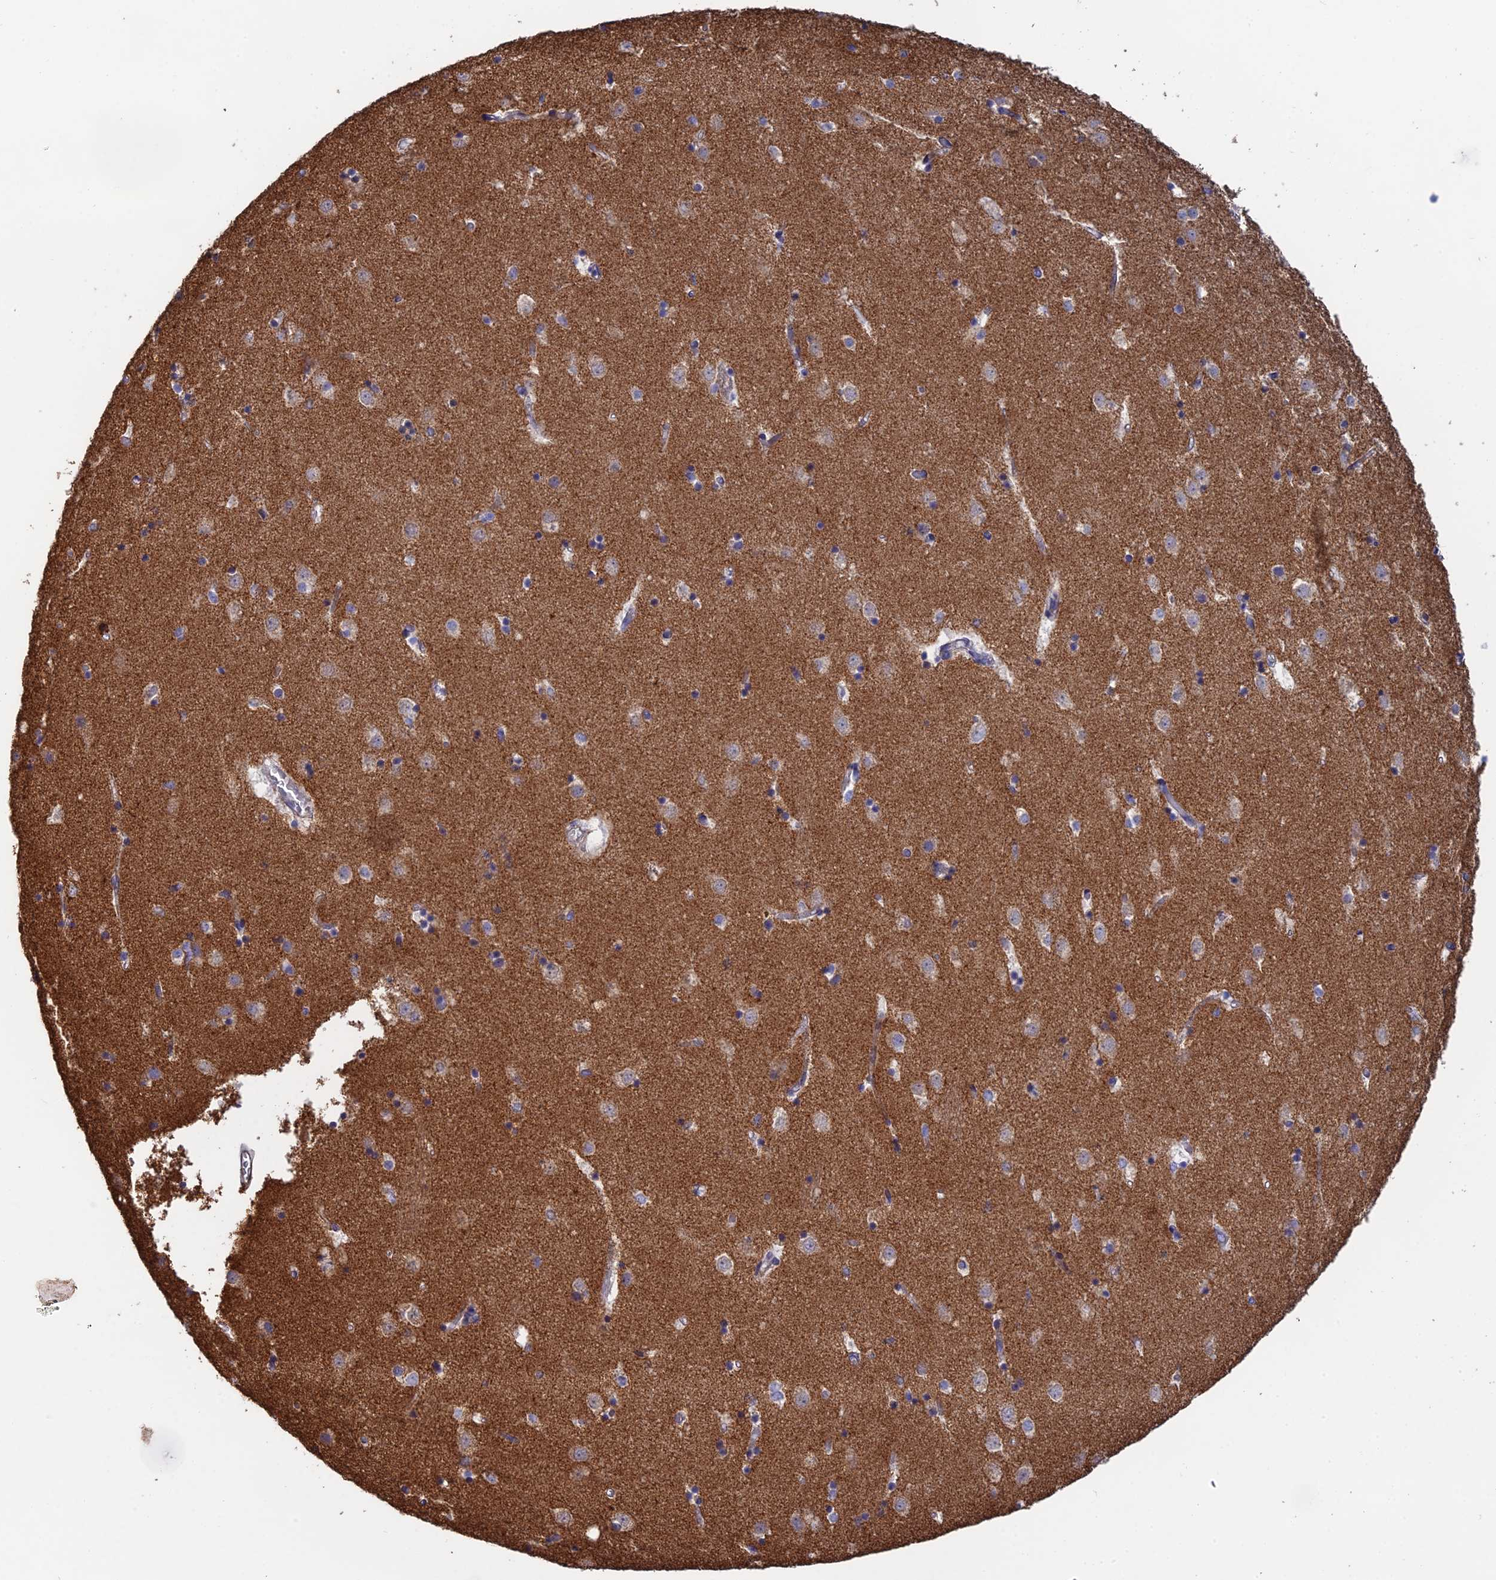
{"staining": {"intensity": "weak", "quantity": "25%-75%", "location": "cytoplasmic/membranous"}, "tissue": "caudate", "cell_type": "Glial cells", "image_type": "normal", "snomed": [{"axis": "morphology", "description": "Normal tissue, NOS"}, {"axis": "topography", "description": "Lateral ventricle wall"}], "caption": "Unremarkable caudate shows weak cytoplasmic/membranous positivity in about 25%-75% of glial cells.", "gene": "PCDHA5", "patient": {"sex": "female", "age": 52}}